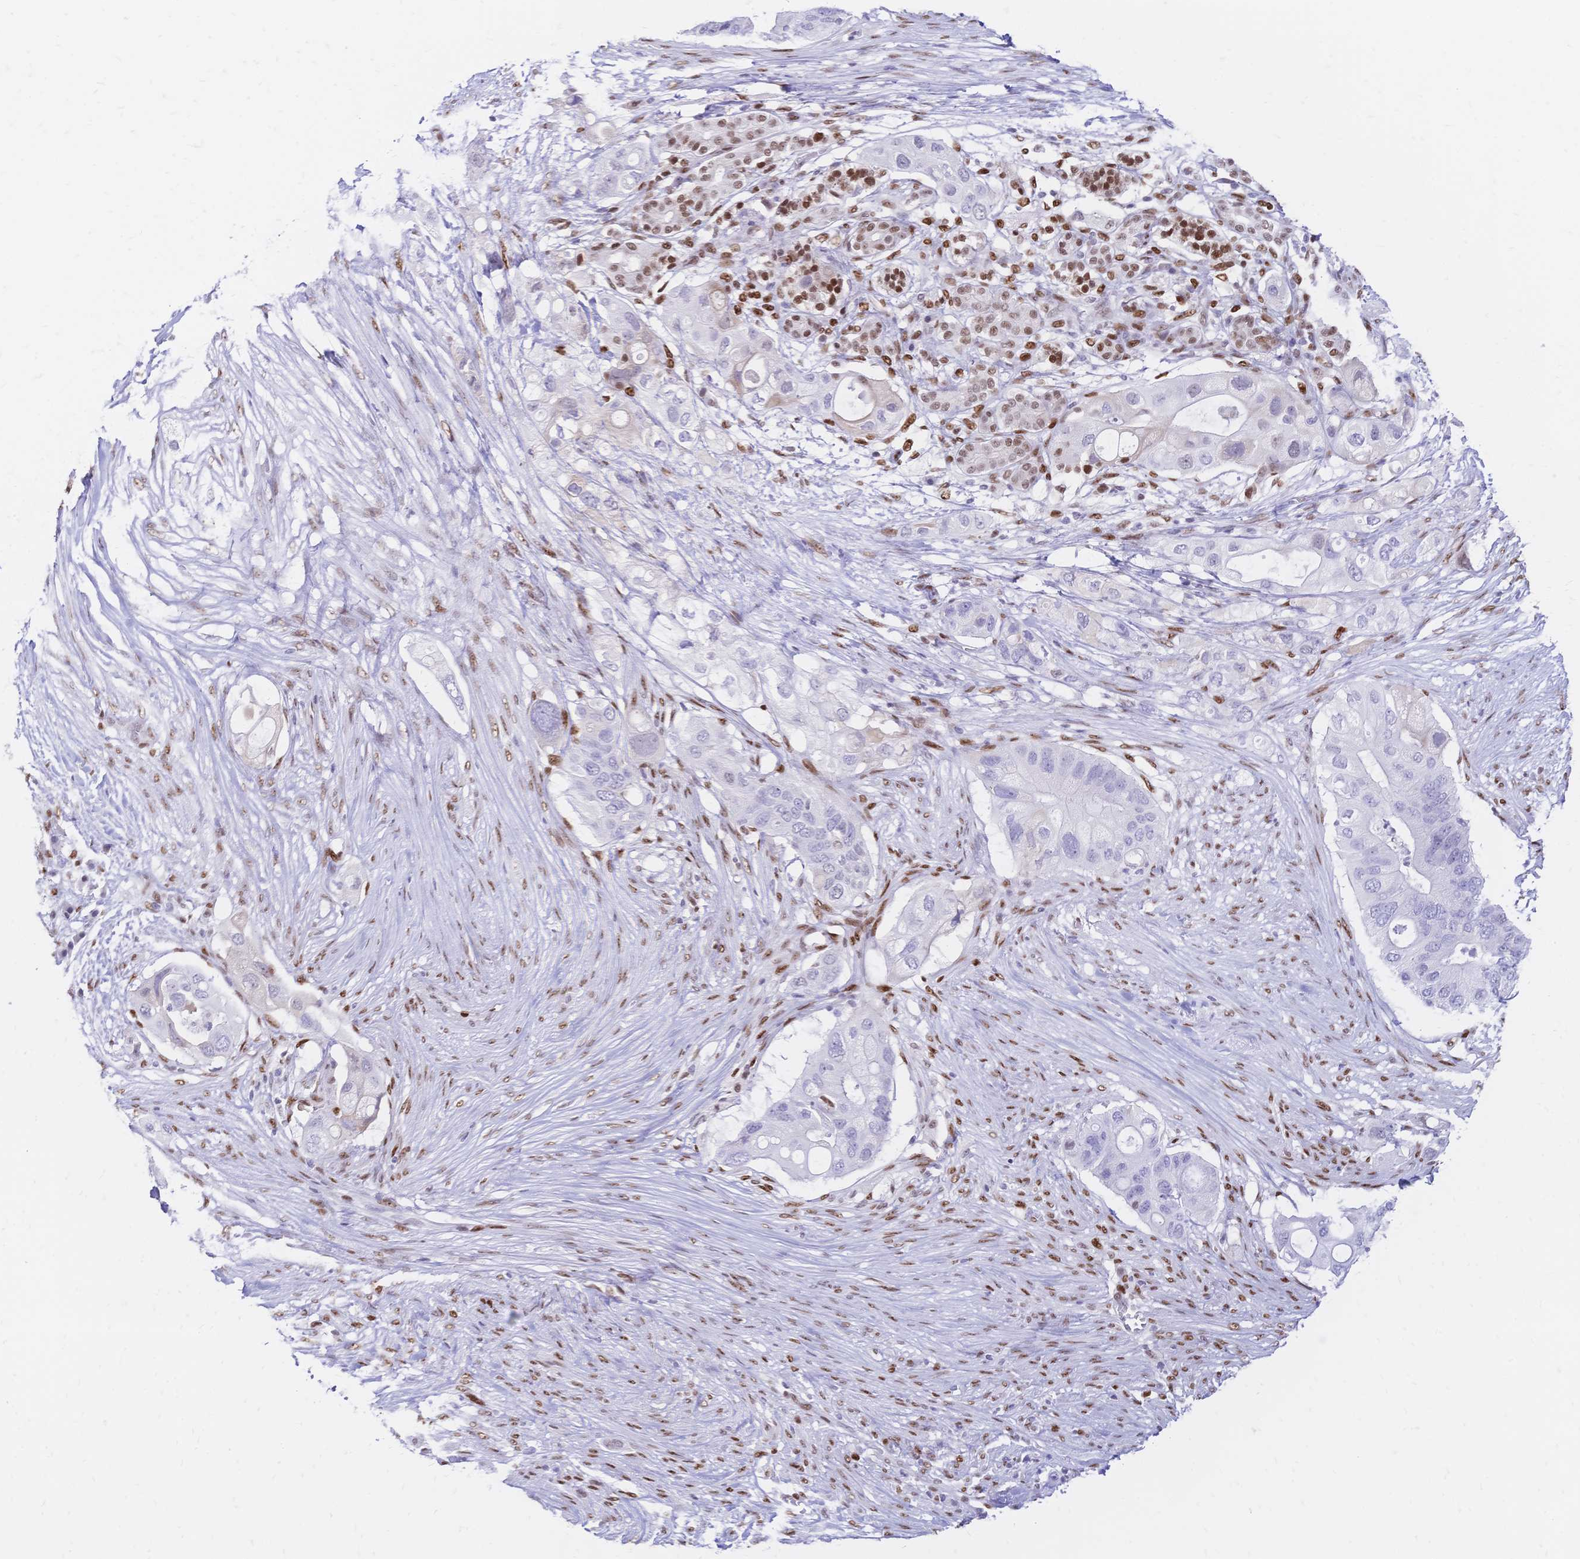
{"staining": {"intensity": "negative", "quantity": "none", "location": "none"}, "tissue": "pancreatic cancer", "cell_type": "Tumor cells", "image_type": "cancer", "snomed": [{"axis": "morphology", "description": "Adenocarcinoma, NOS"}, {"axis": "topography", "description": "Pancreas"}], "caption": "Immunohistochemistry (IHC) image of adenocarcinoma (pancreatic) stained for a protein (brown), which shows no positivity in tumor cells.", "gene": "NFIC", "patient": {"sex": "female", "age": 72}}